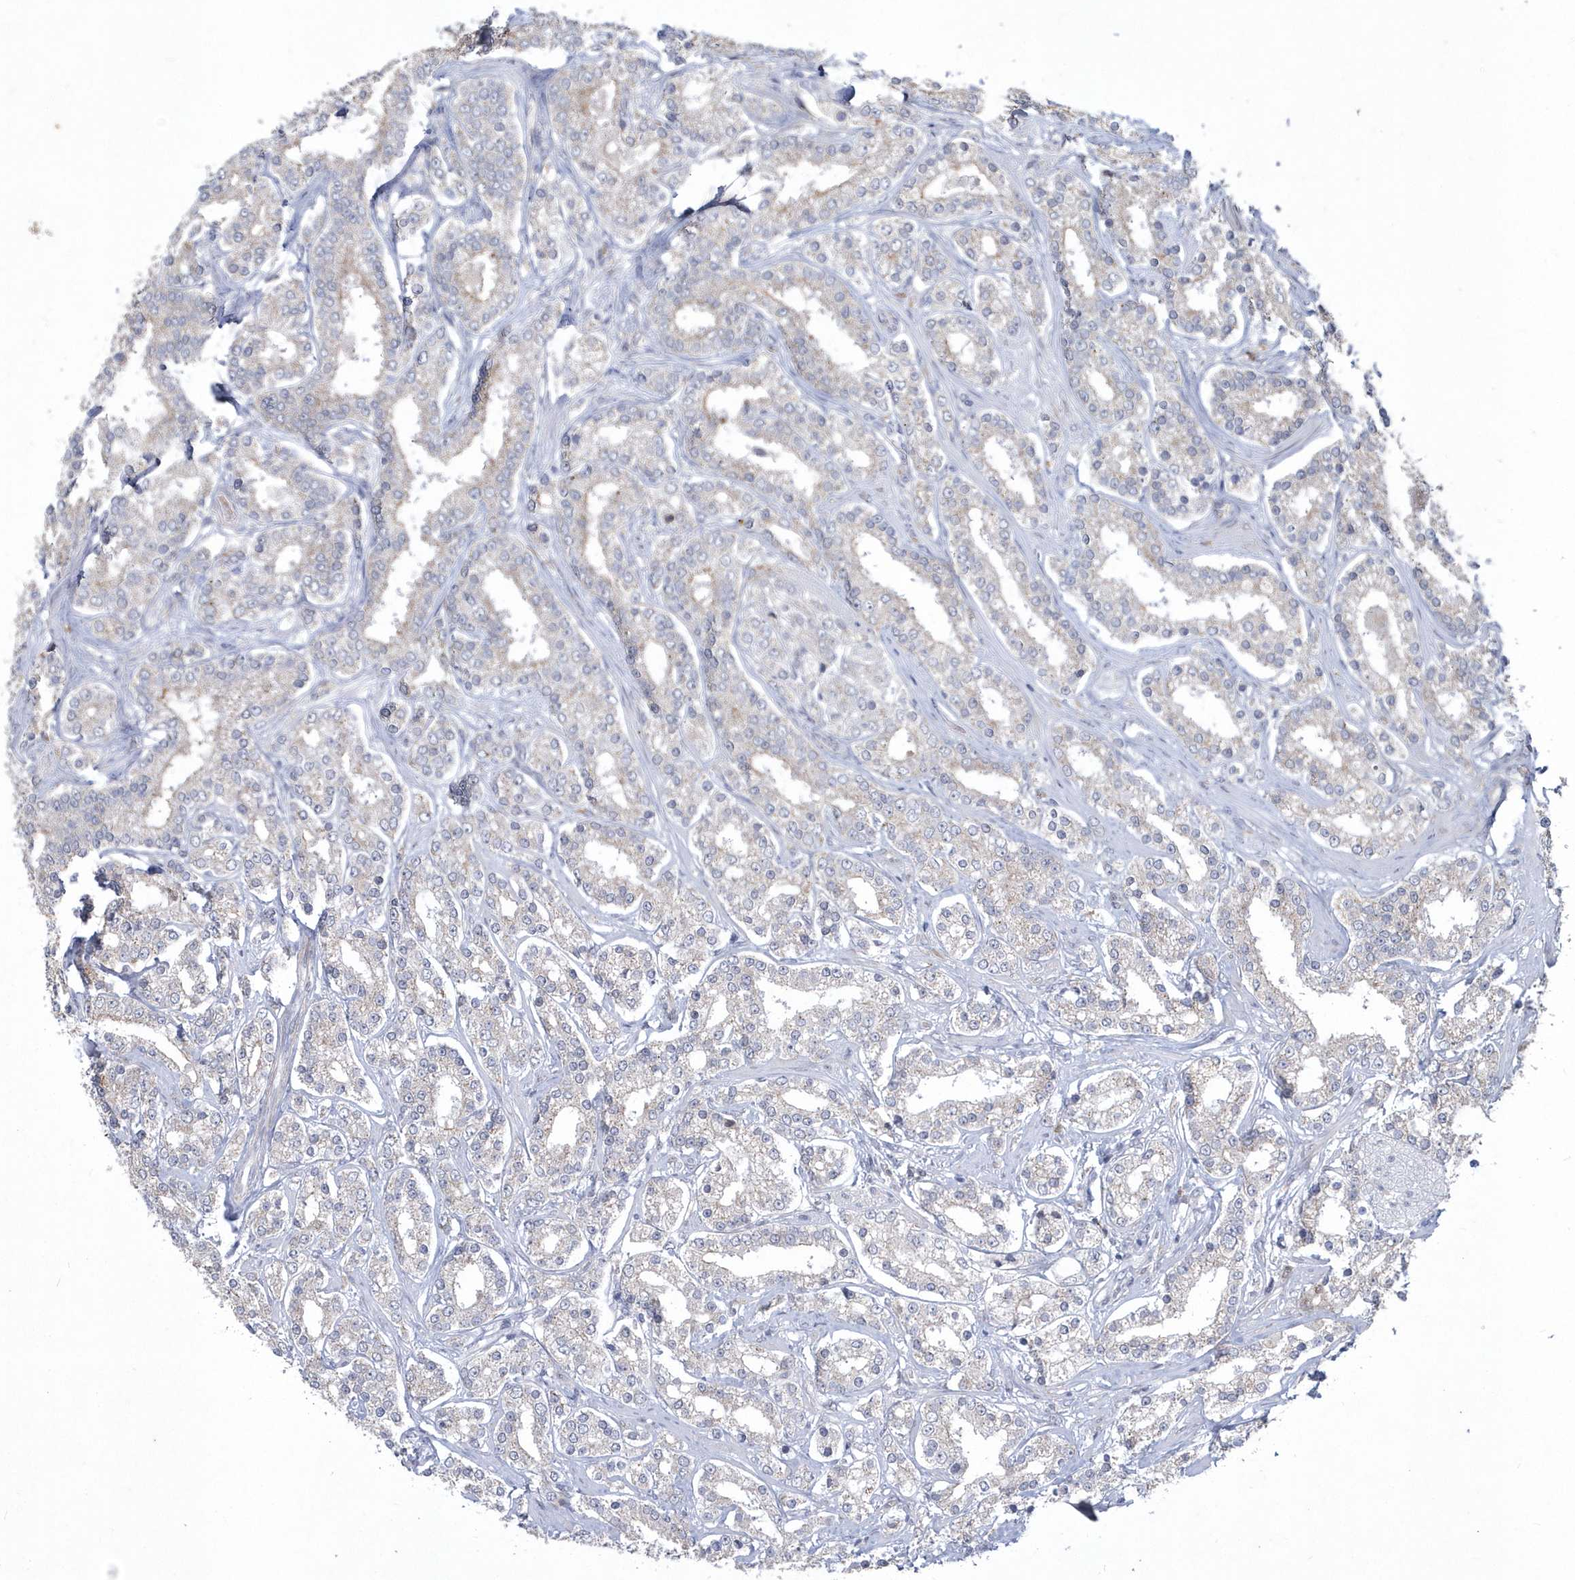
{"staining": {"intensity": "weak", "quantity": "<25%", "location": "cytoplasmic/membranous"}, "tissue": "prostate cancer", "cell_type": "Tumor cells", "image_type": "cancer", "snomed": [{"axis": "morphology", "description": "Normal tissue, NOS"}, {"axis": "morphology", "description": "Adenocarcinoma, High grade"}, {"axis": "topography", "description": "Prostate"}], "caption": "High magnification brightfield microscopy of prostate cancer (adenocarcinoma (high-grade)) stained with DAB (3,3'-diaminobenzidine) (brown) and counterstained with hematoxylin (blue): tumor cells show no significant expression.", "gene": "TSPEAR", "patient": {"sex": "male", "age": 83}}